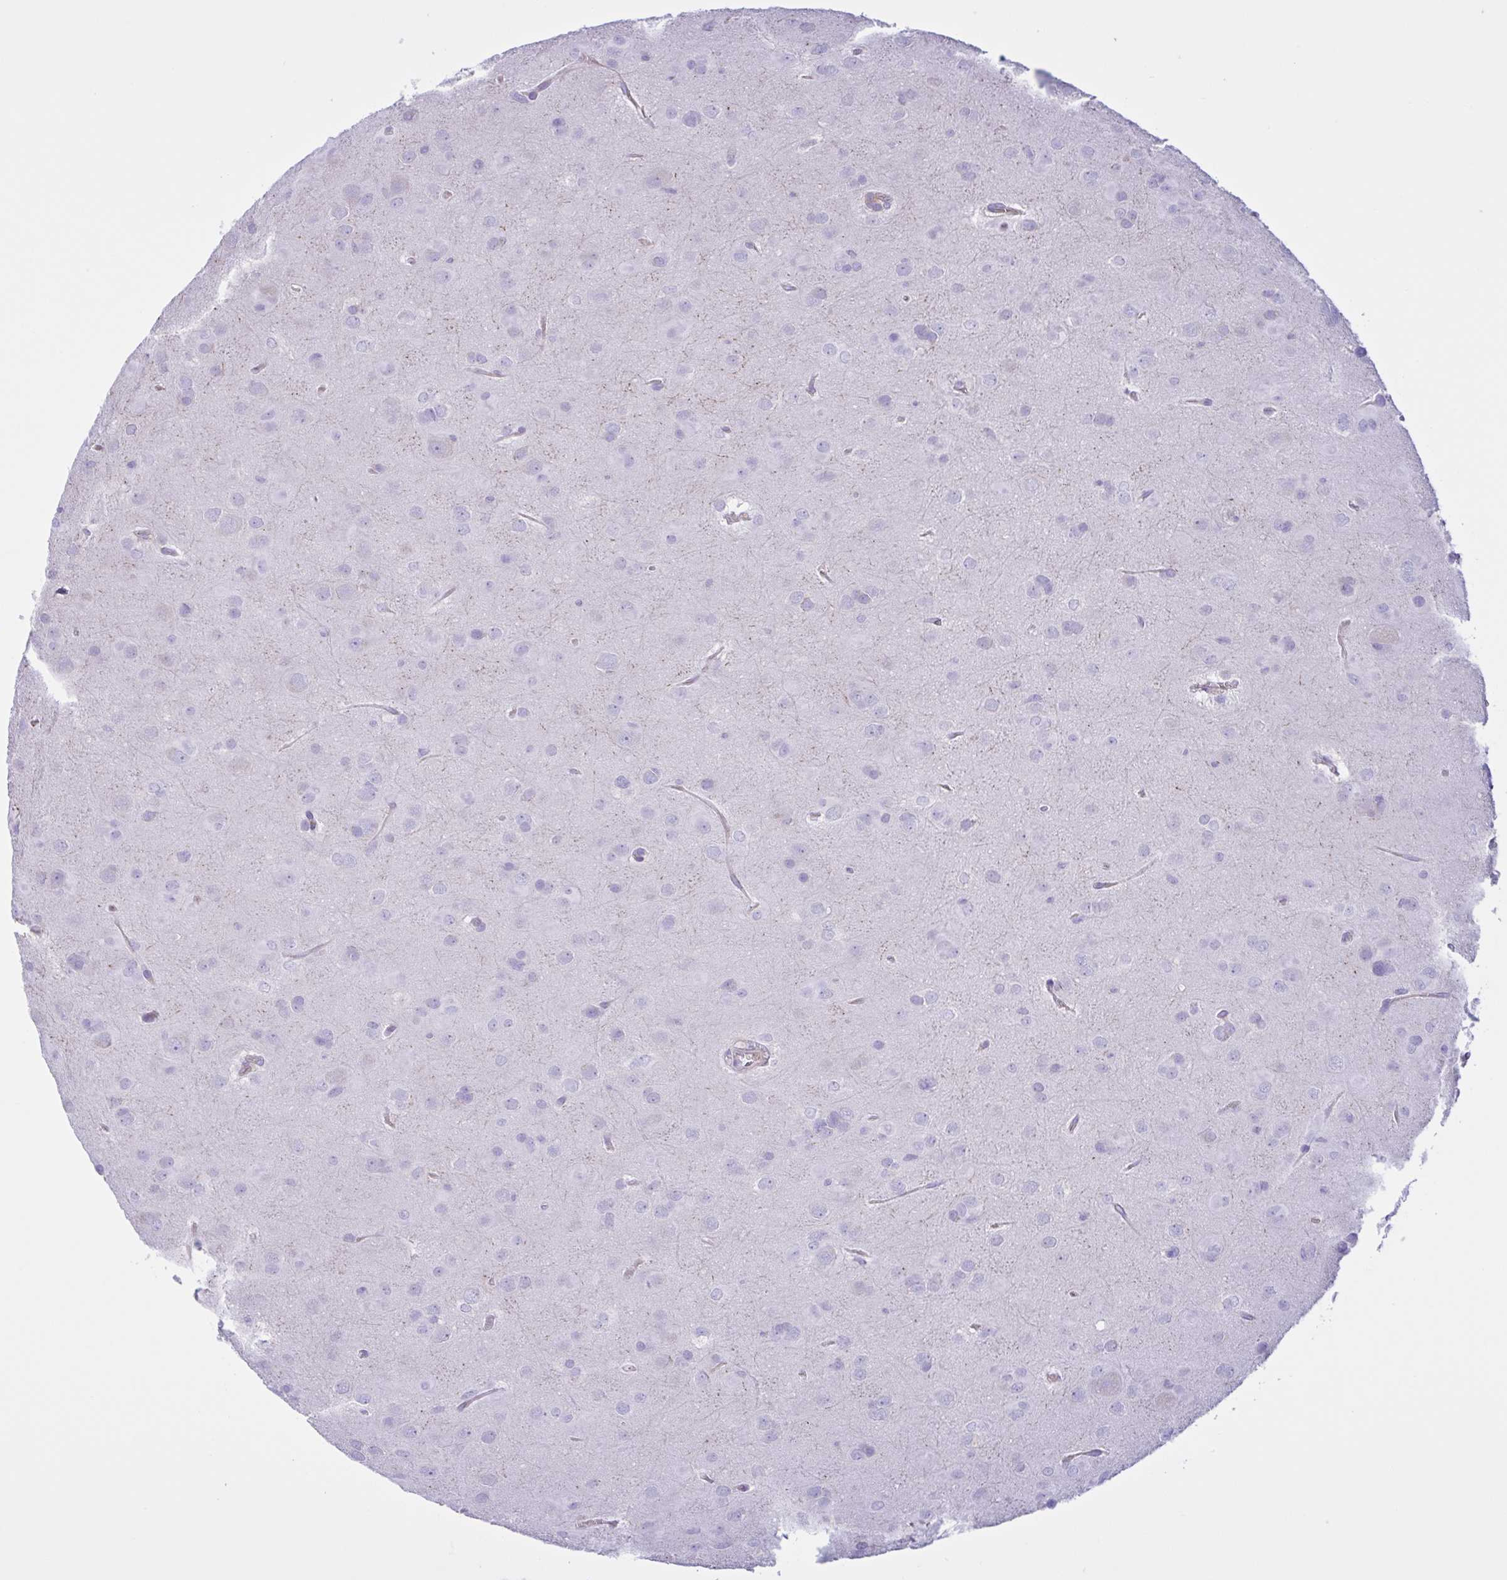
{"staining": {"intensity": "negative", "quantity": "none", "location": "none"}, "tissue": "glioma", "cell_type": "Tumor cells", "image_type": "cancer", "snomed": [{"axis": "morphology", "description": "Glioma, malignant, Low grade"}, {"axis": "topography", "description": "Brain"}], "caption": "Tumor cells show no significant staining in malignant glioma (low-grade).", "gene": "OR51M1", "patient": {"sex": "male", "age": 58}}